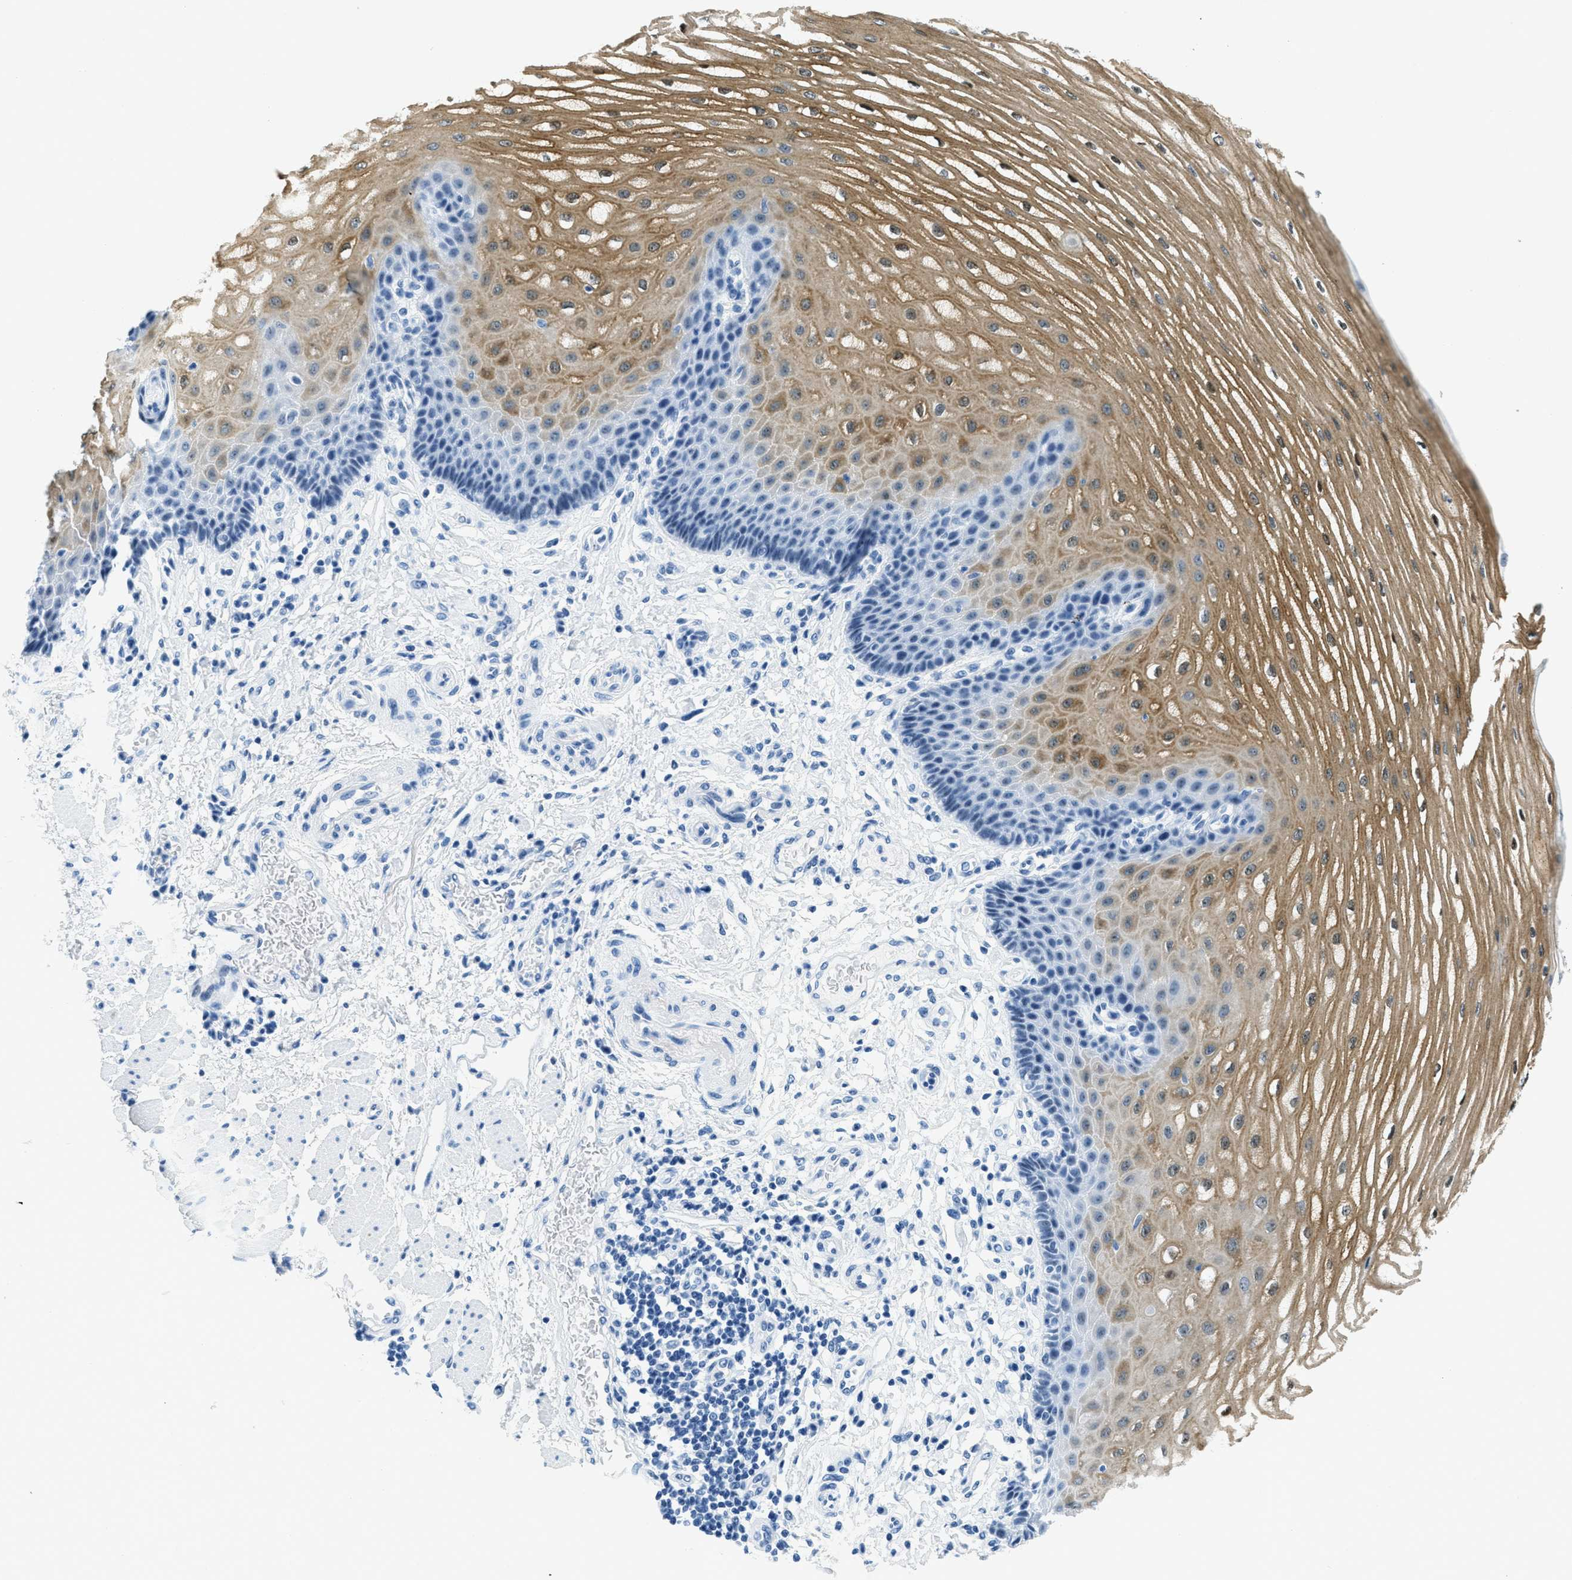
{"staining": {"intensity": "moderate", "quantity": ">75%", "location": "cytoplasmic/membranous,nuclear"}, "tissue": "esophagus", "cell_type": "Squamous epithelial cells", "image_type": "normal", "snomed": [{"axis": "morphology", "description": "Normal tissue, NOS"}, {"axis": "topography", "description": "Esophagus"}], "caption": "The photomicrograph displays immunohistochemical staining of unremarkable esophagus. There is moderate cytoplasmic/membranous,nuclear staining is identified in about >75% of squamous epithelial cells.", "gene": "PLA2G2A", "patient": {"sex": "male", "age": 54}}